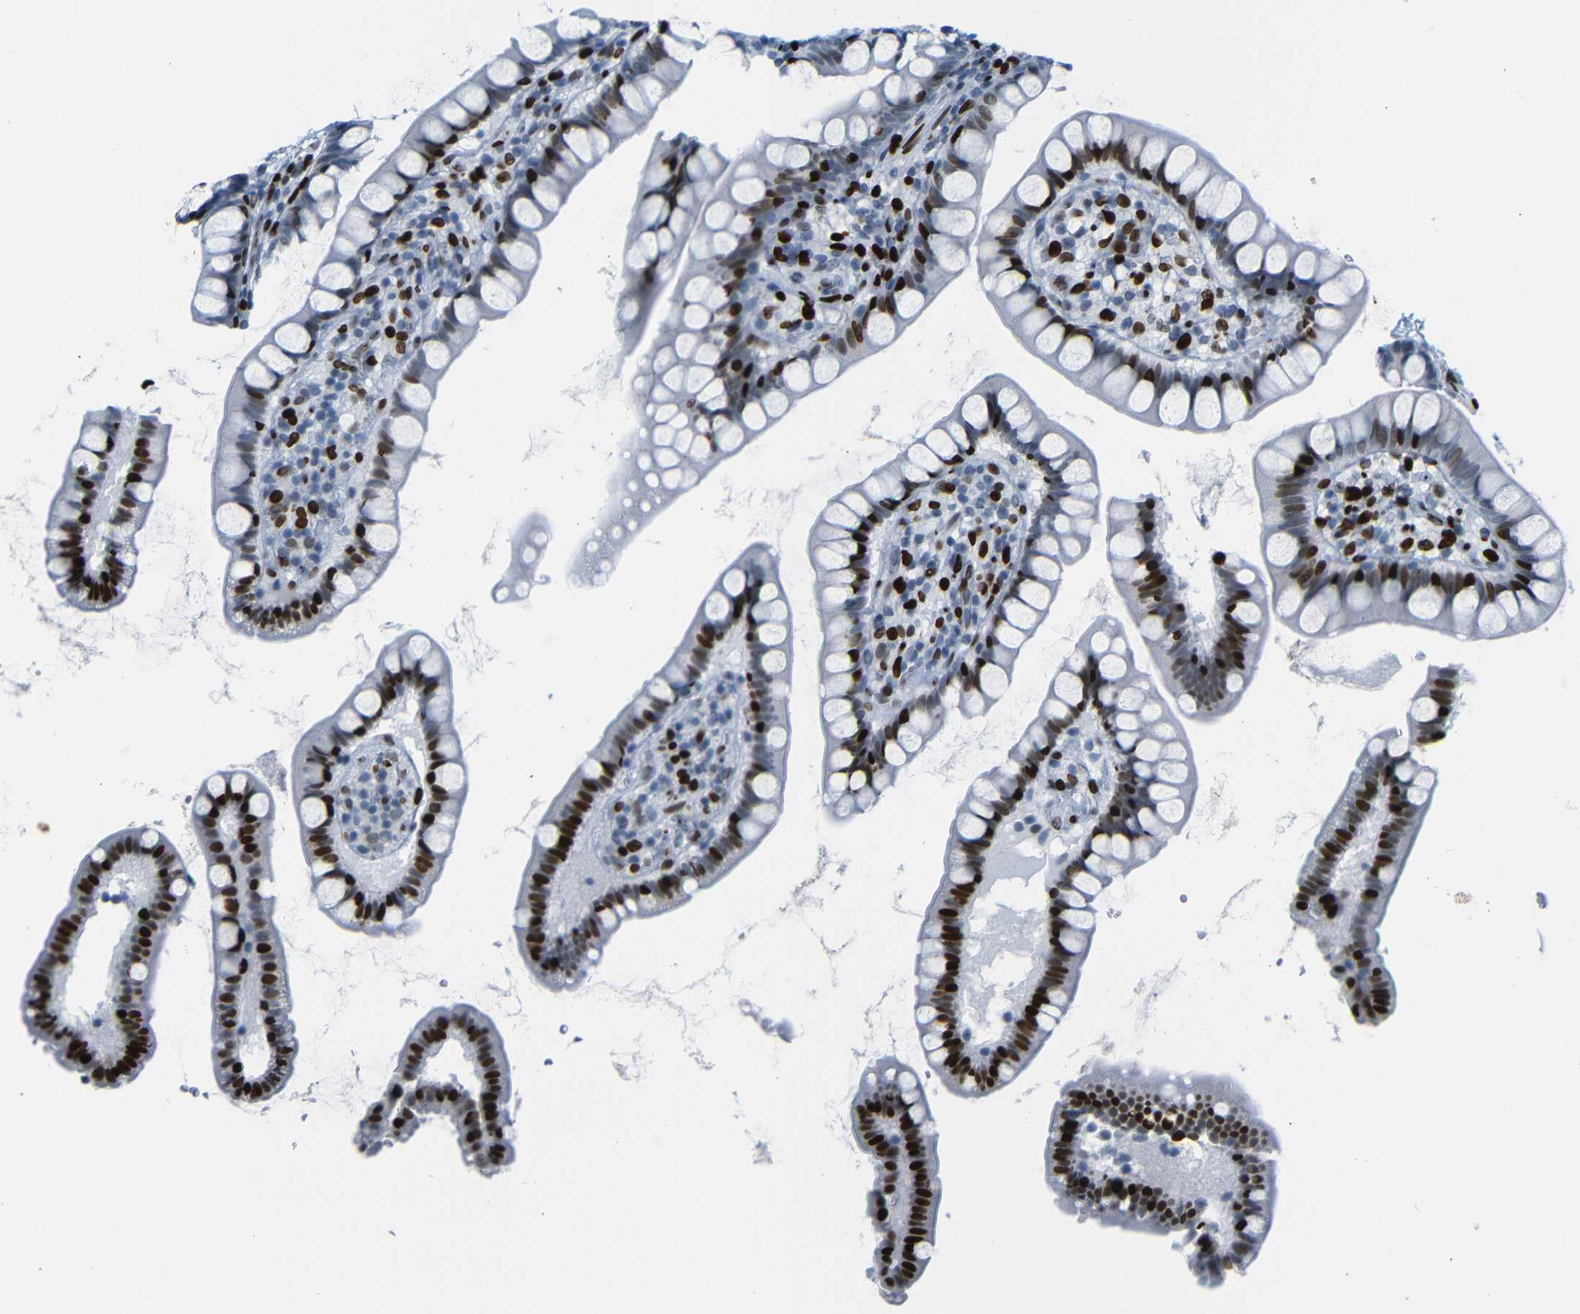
{"staining": {"intensity": "strong", "quantity": "<25%", "location": "nuclear"}, "tissue": "small intestine", "cell_type": "Glandular cells", "image_type": "normal", "snomed": [{"axis": "morphology", "description": "Normal tissue, NOS"}, {"axis": "topography", "description": "Small intestine"}], "caption": "Immunohistochemical staining of normal small intestine exhibits medium levels of strong nuclear staining in approximately <25% of glandular cells. (DAB IHC, brown staining for protein, blue staining for nuclei).", "gene": "NPIPB15", "patient": {"sex": "female", "age": 84}}